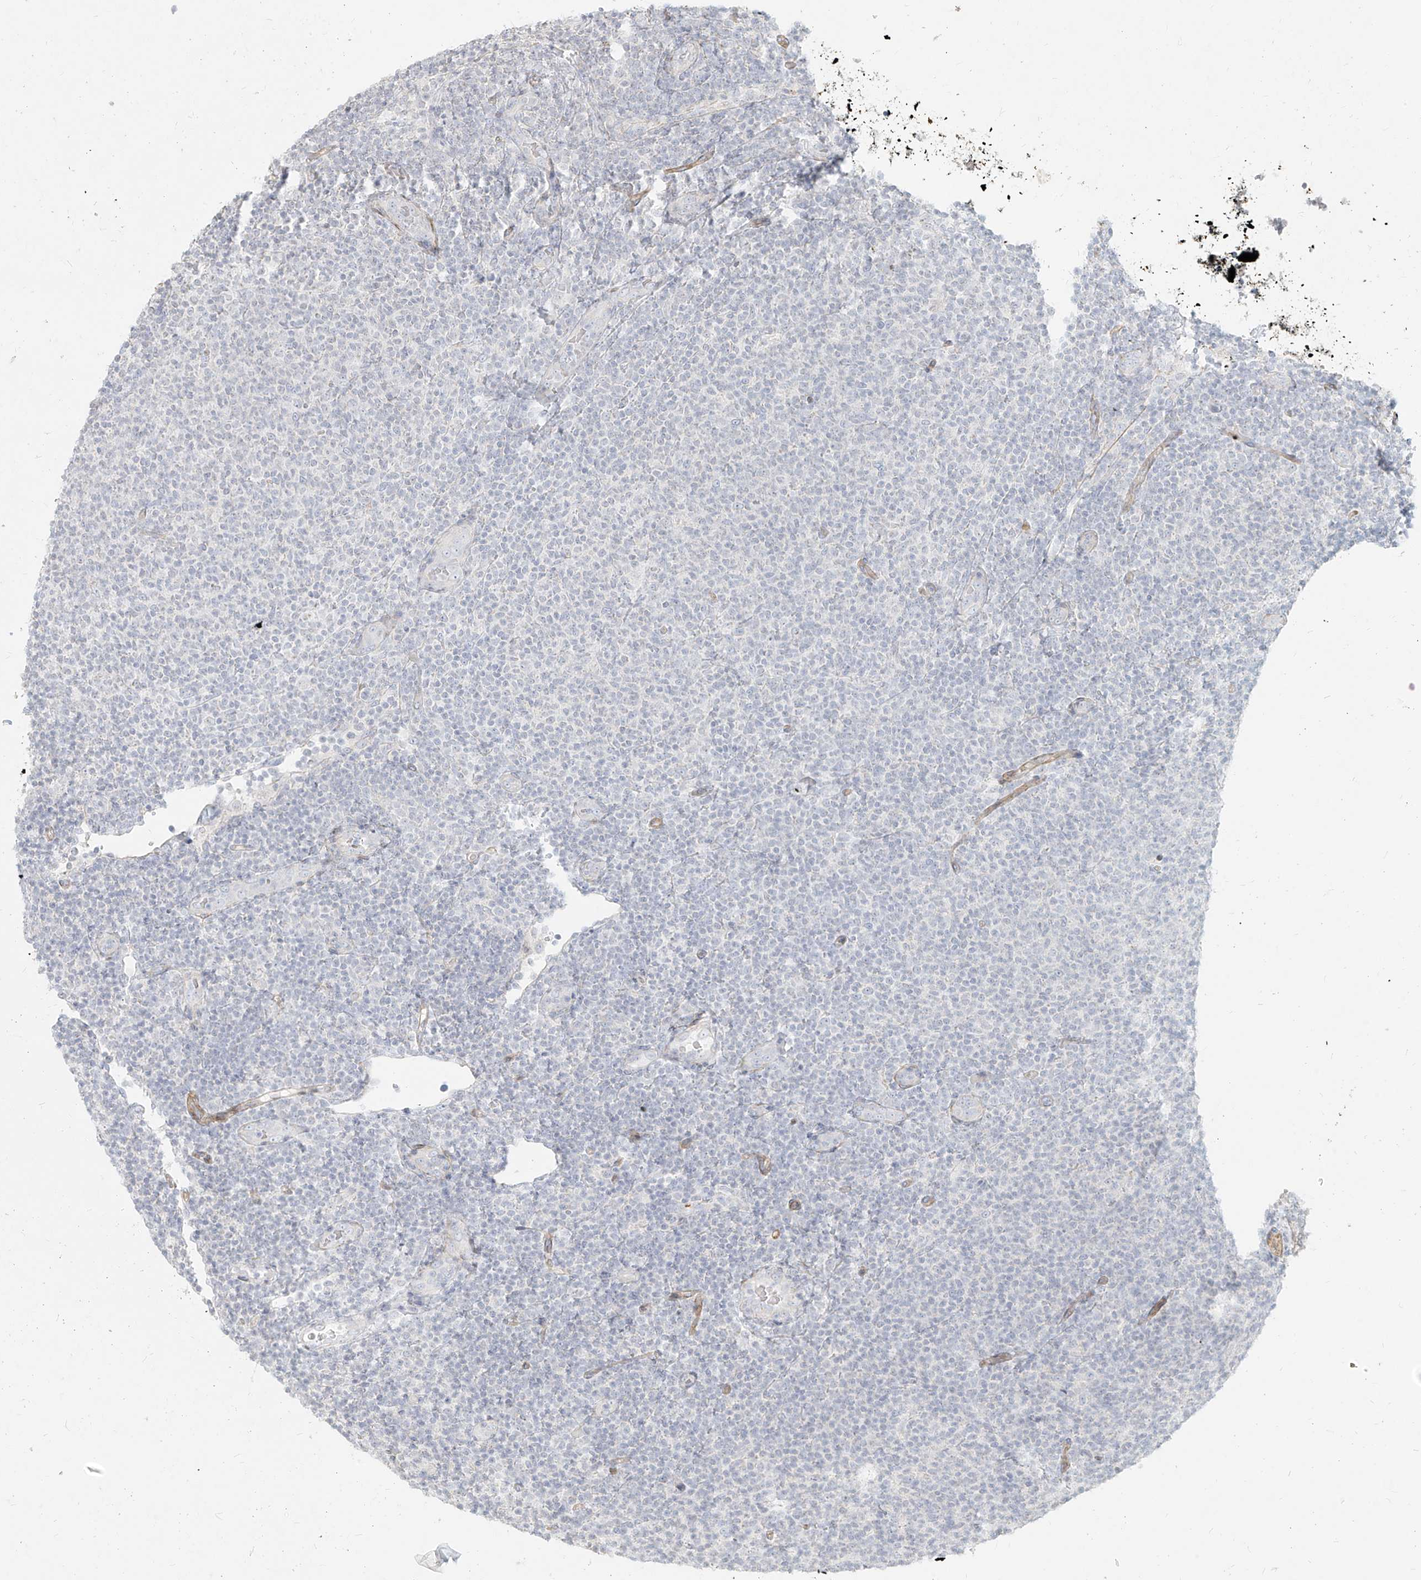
{"staining": {"intensity": "negative", "quantity": "none", "location": "none"}, "tissue": "lymphoma", "cell_type": "Tumor cells", "image_type": "cancer", "snomed": [{"axis": "morphology", "description": "Malignant lymphoma, non-Hodgkin's type, Low grade"}, {"axis": "topography", "description": "Lymph node"}], "caption": "IHC of low-grade malignant lymphoma, non-Hodgkin's type displays no positivity in tumor cells. (DAB IHC visualized using brightfield microscopy, high magnification).", "gene": "ITPKB", "patient": {"sex": "male", "age": 66}}